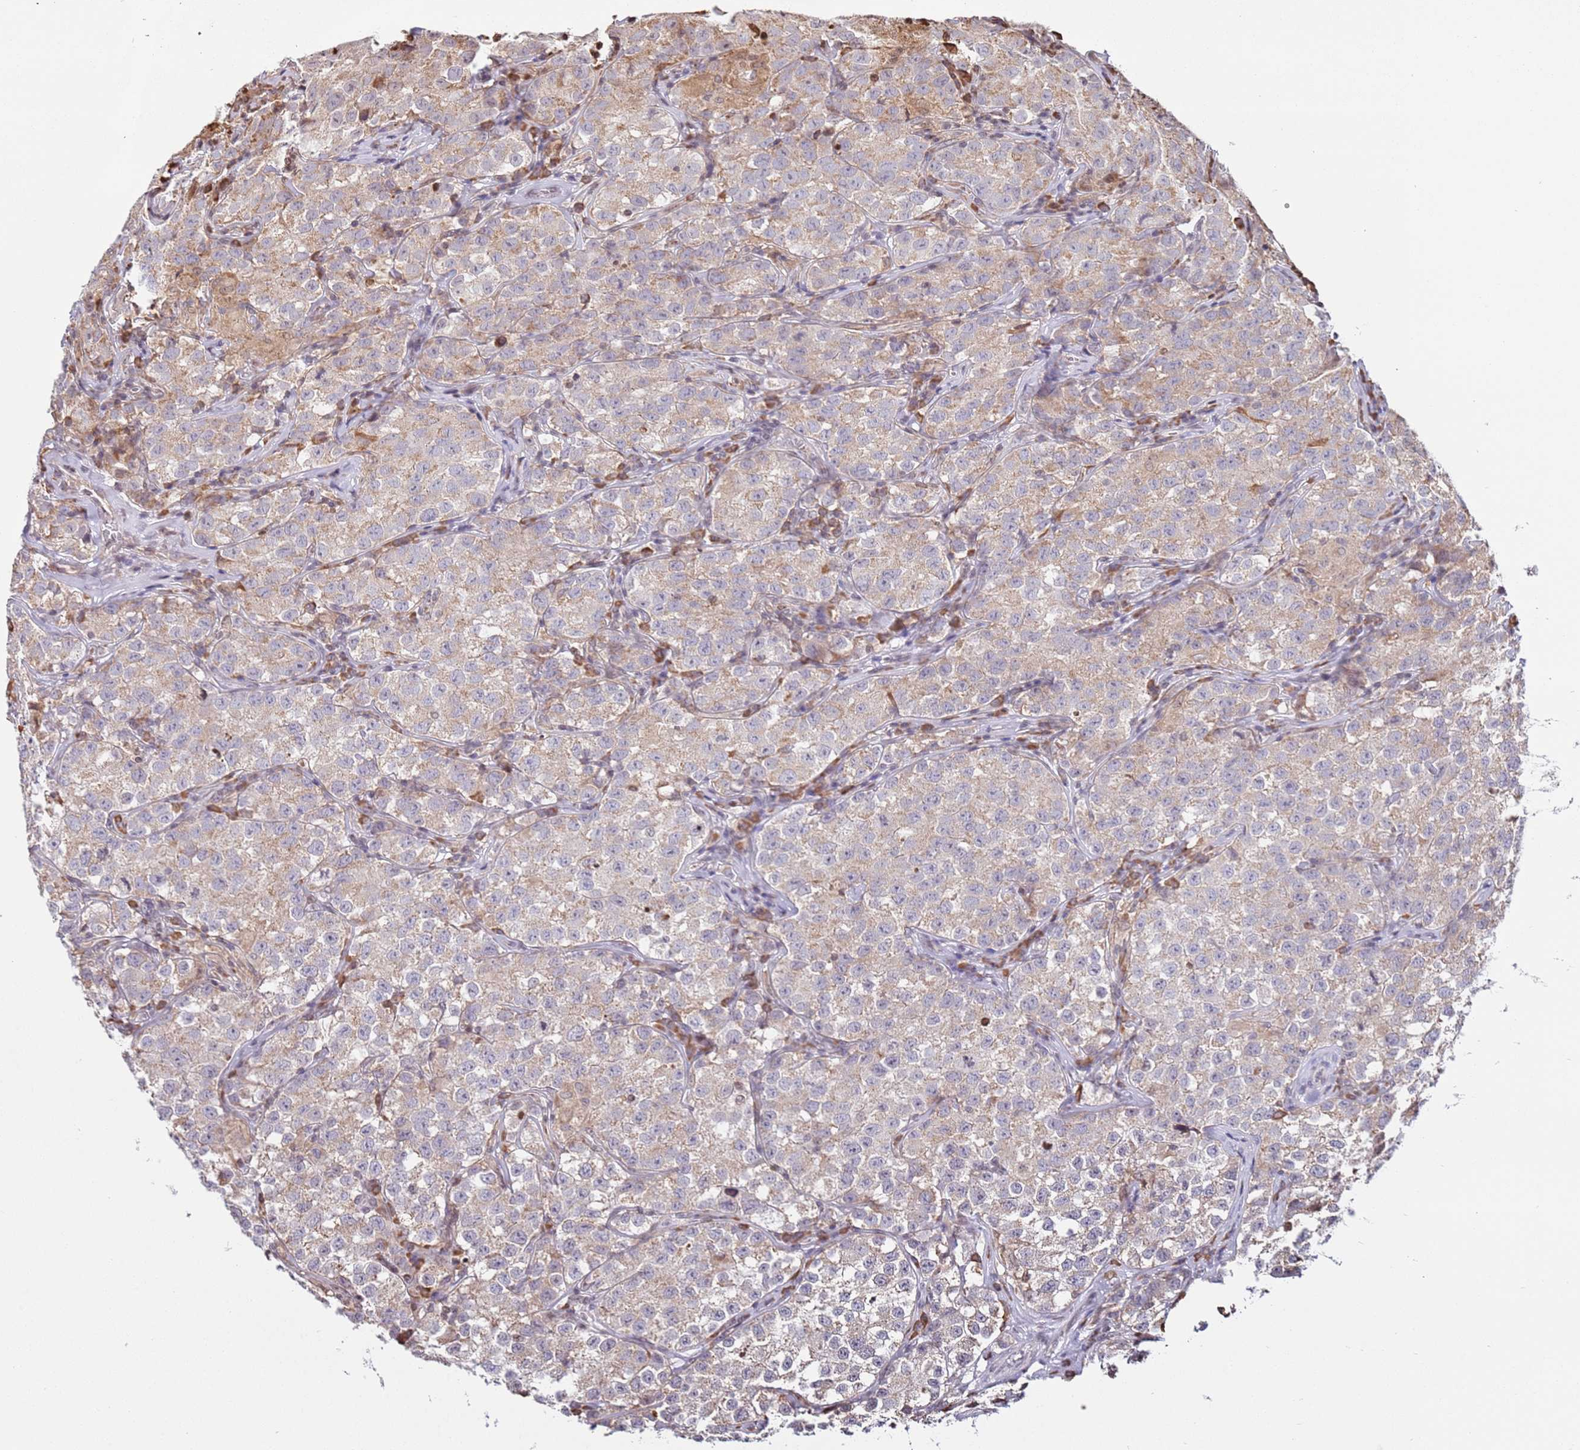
{"staining": {"intensity": "weak", "quantity": ">75%", "location": "cytoplasmic/membranous"}, "tissue": "testis cancer", "cell_type": "Tumor cells", "image_type": "cancer", "snomed": [{"axis": "morphology", "description": "Seminoma, NOS"}, {"axis": "morphology", "description": "Carcinoma, Embryonal, NOS"}, {"axis": "topography", "description": "Testis"}], "caption": "An immunohistochemistry (IHC) image of neoplastic tissue is shown. Protein staining in brown labels weak cytoplasmic/membranous positivity in embryonal carcinoma (testis) within tumor cells. (Stains: DAB in brown, nuclei in blue, Microscopy: brightfield microscopy at high magnification).", "gene": "SCAF1", "patient": {"sex": "male", "age": 43}}